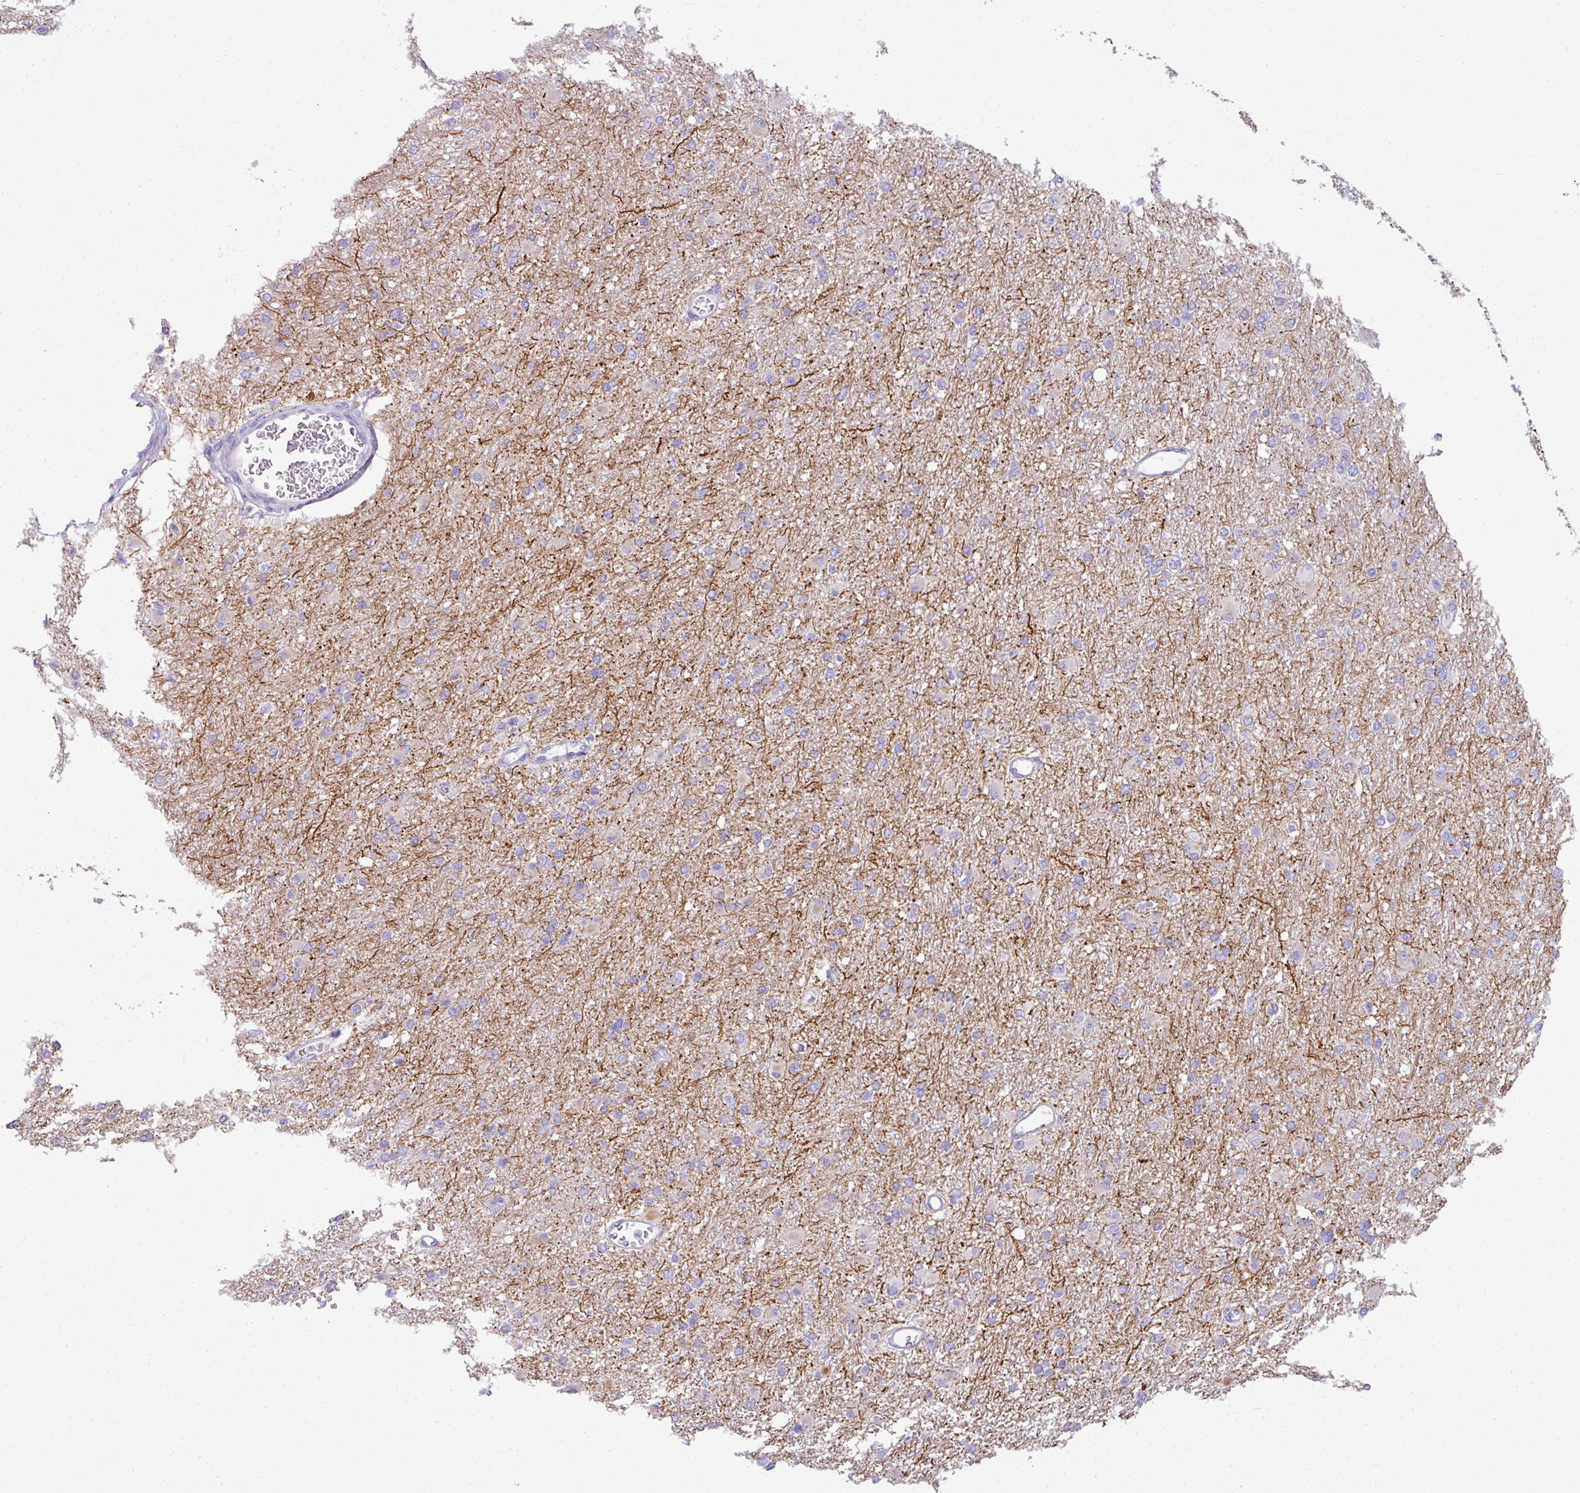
{"staining": {"intensity": "negative", "quantity": "none", "location": "none"}, "tissue": "glioma", "cell_type": "Tumor cells", "image_type": "cancer", "snomed": [{"axis": "morphology", "description": "Glioma, malignant, High grade"}, {"axis": "topography", "description": "Cerebral cortex"}], "caption": "Micrograph shows no significant protein positivity in tumor cells of glioma.", "gene": "ABCC5", "patient": {"sex": "female", "age": 36}}